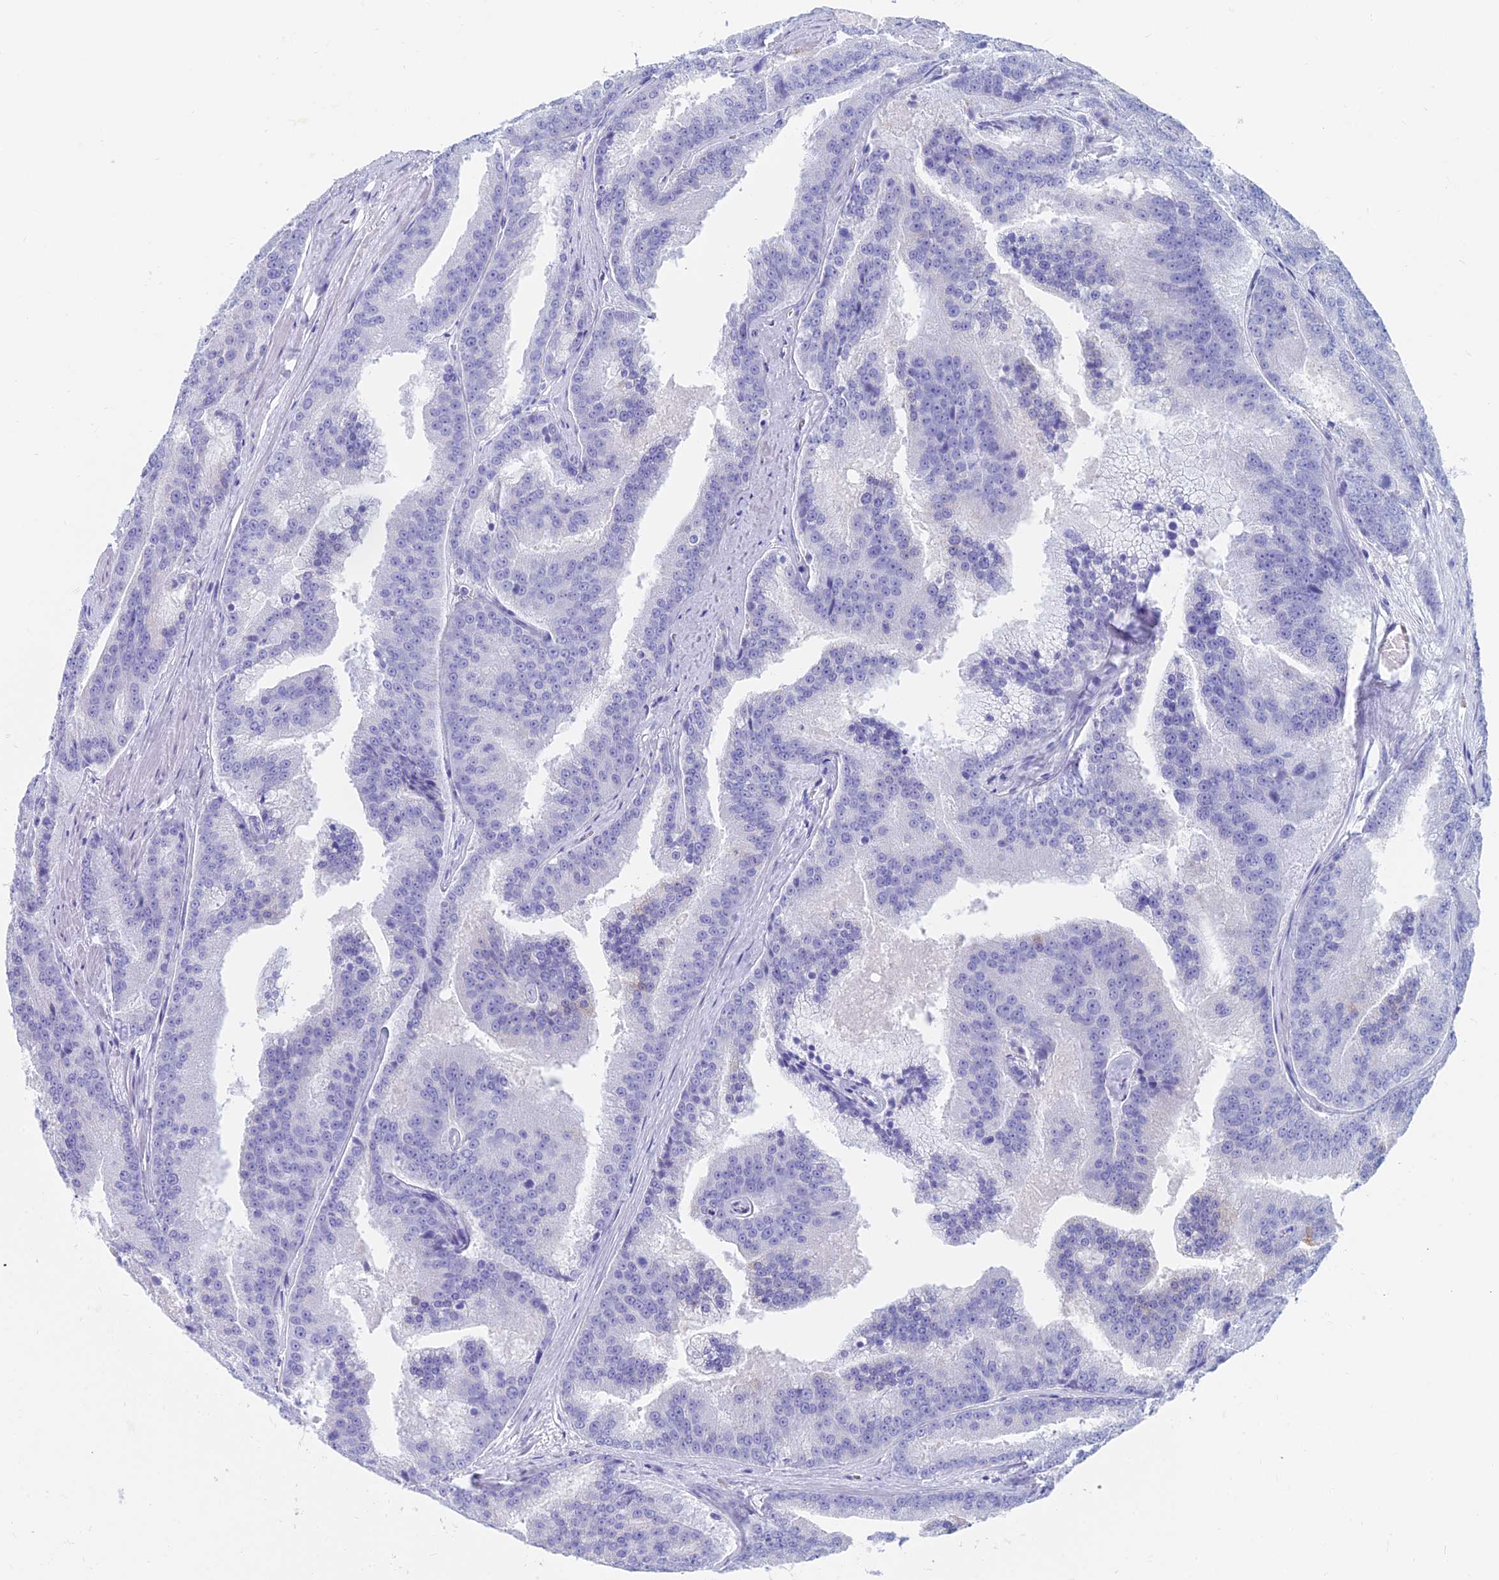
{"staining": {"intensity": "negative", "quantity": "none", "location": "none"}, "tissue": "prostate cancer", "cell_type": "Tumor cells", "image_type": "cancer", "snomed": [{"axis": "morphology", "description": "Adenocarcinoma, High grade"}, {"axis": "topography", "description": "Prostate"}], "caption": "High power microscopy image of an immunohistochemistry micrograph of prostate adenocarcinoma (high-grade), revealing no significant expression in tumor cells.", "gene": "CAPS", "patient": {"sex": "male", "age": 61}}